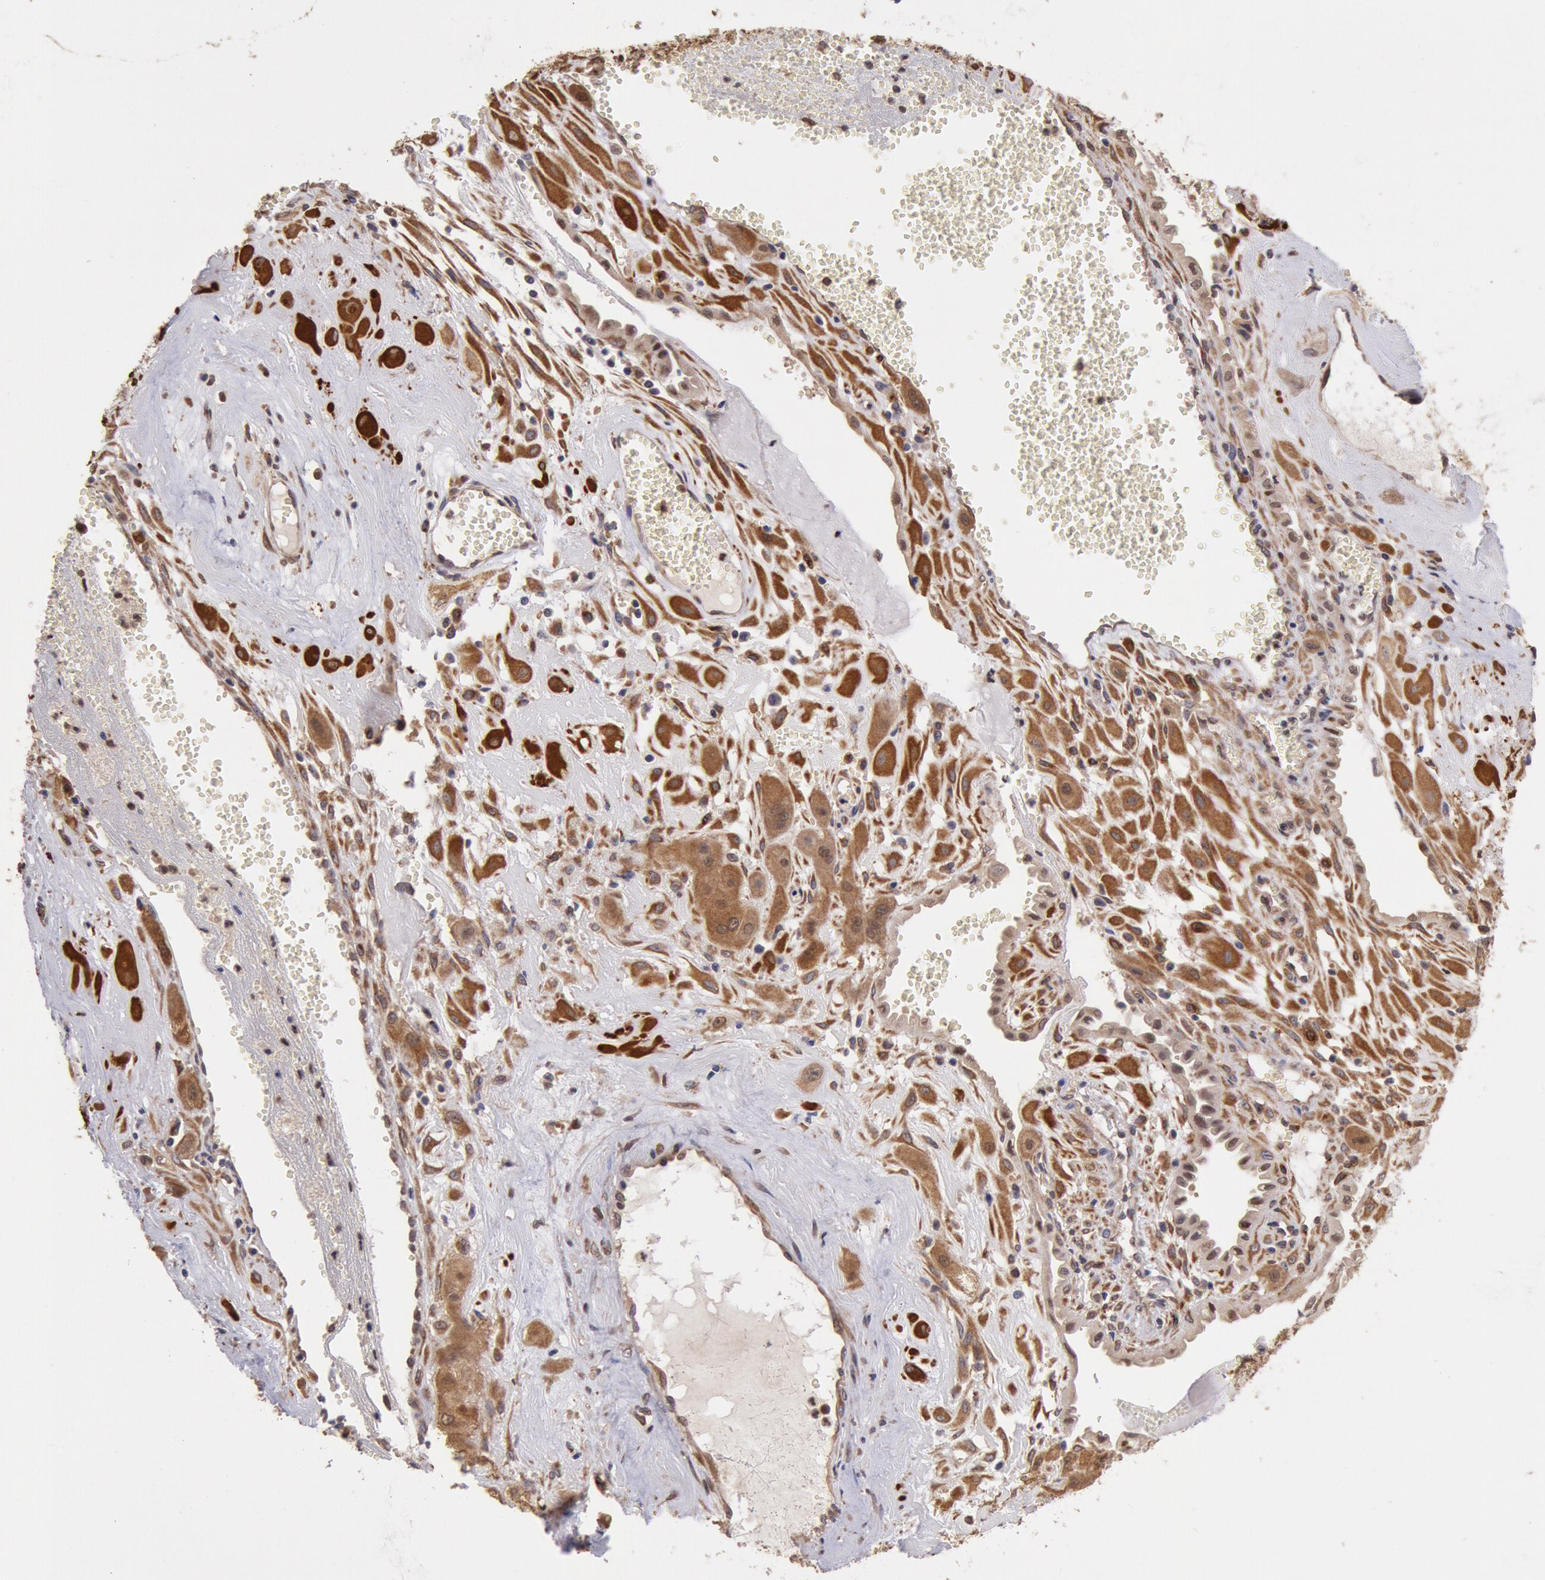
{"staining": {"intensity": "strong", "quantity": ">75%", "location": "cytoplasmic/membranous"}, "tissue": "cervical cancer", "cell_type": "Tumor cells", "image_type": "cancer", "snomed": [{"axis": "morphology", "description": "Squamous cell carcinoma, NOS"}, {"axis": "topography", "description": "Cervix"}], "caption": "Protein expression analysis of squamous cell carcinoma (cervical) demonstrates strong cytoplasmic/membranous staining in about >75% of tumor cells.", "gene": "COMT", "patient": {"sex": "female", "age": 34}}